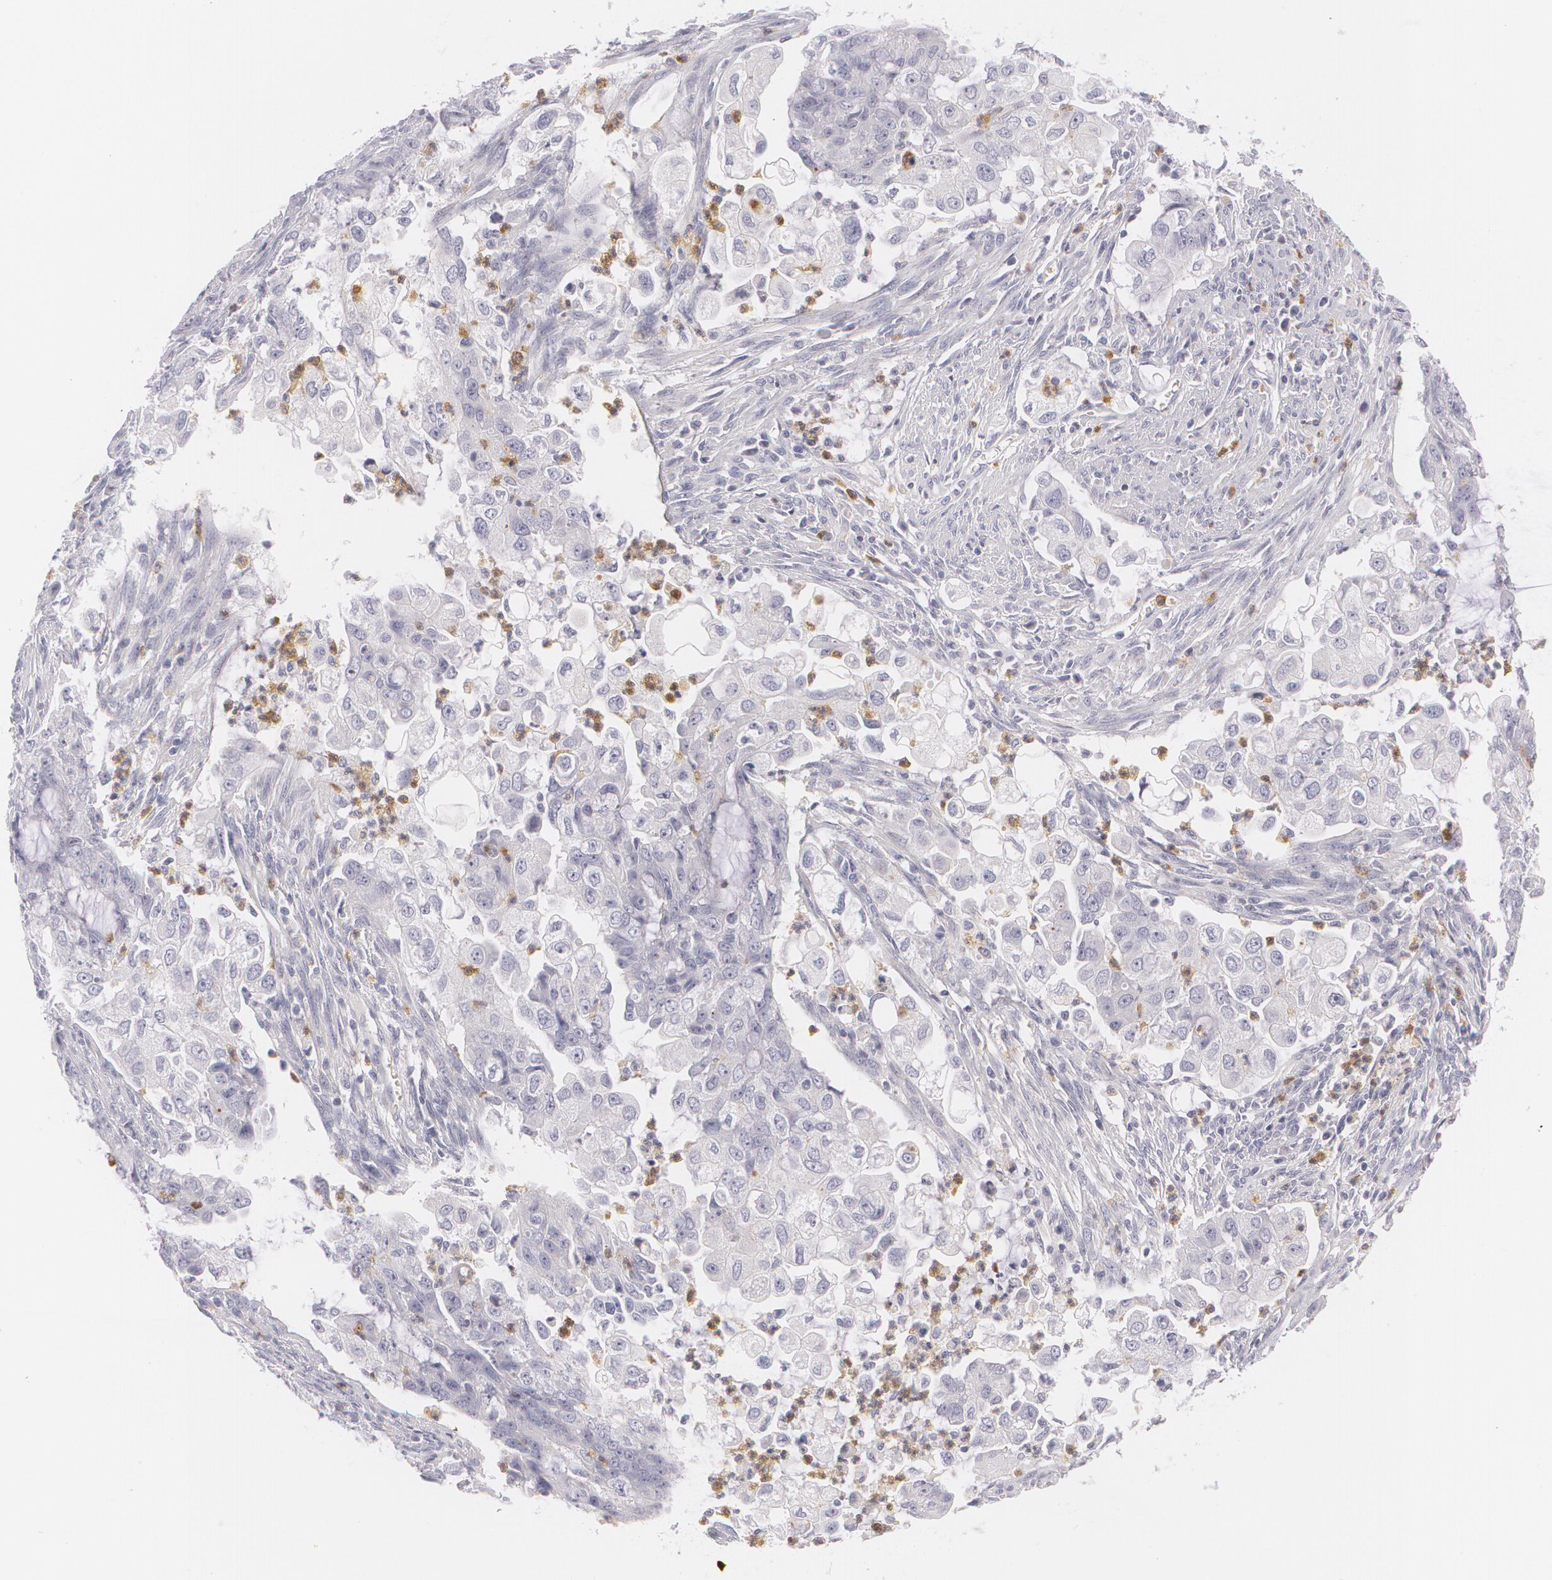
{"staining": {"intensity": "negative", "quantity": "none", "location": "none"}, "tissue": "endometrial cancer", "cell_type": "Tumor cells", "image_type": "cancer", "snomed": [{"axis": "morphology", "description": "Adenocarcinoma, NOS"}, {"axis": "topography", "description": "Endometrium"}], "caption": "High magnification brightfield microscopy of adenocarcinoma (endometrial) stained with DAB (3,3'-diaminobenzidine) (brown) and counterstained with hematoxylin (blue): tumor cells show no significant expression.", "gene": "FAM181A", "patient": {"sex": "female", "age": 75}}